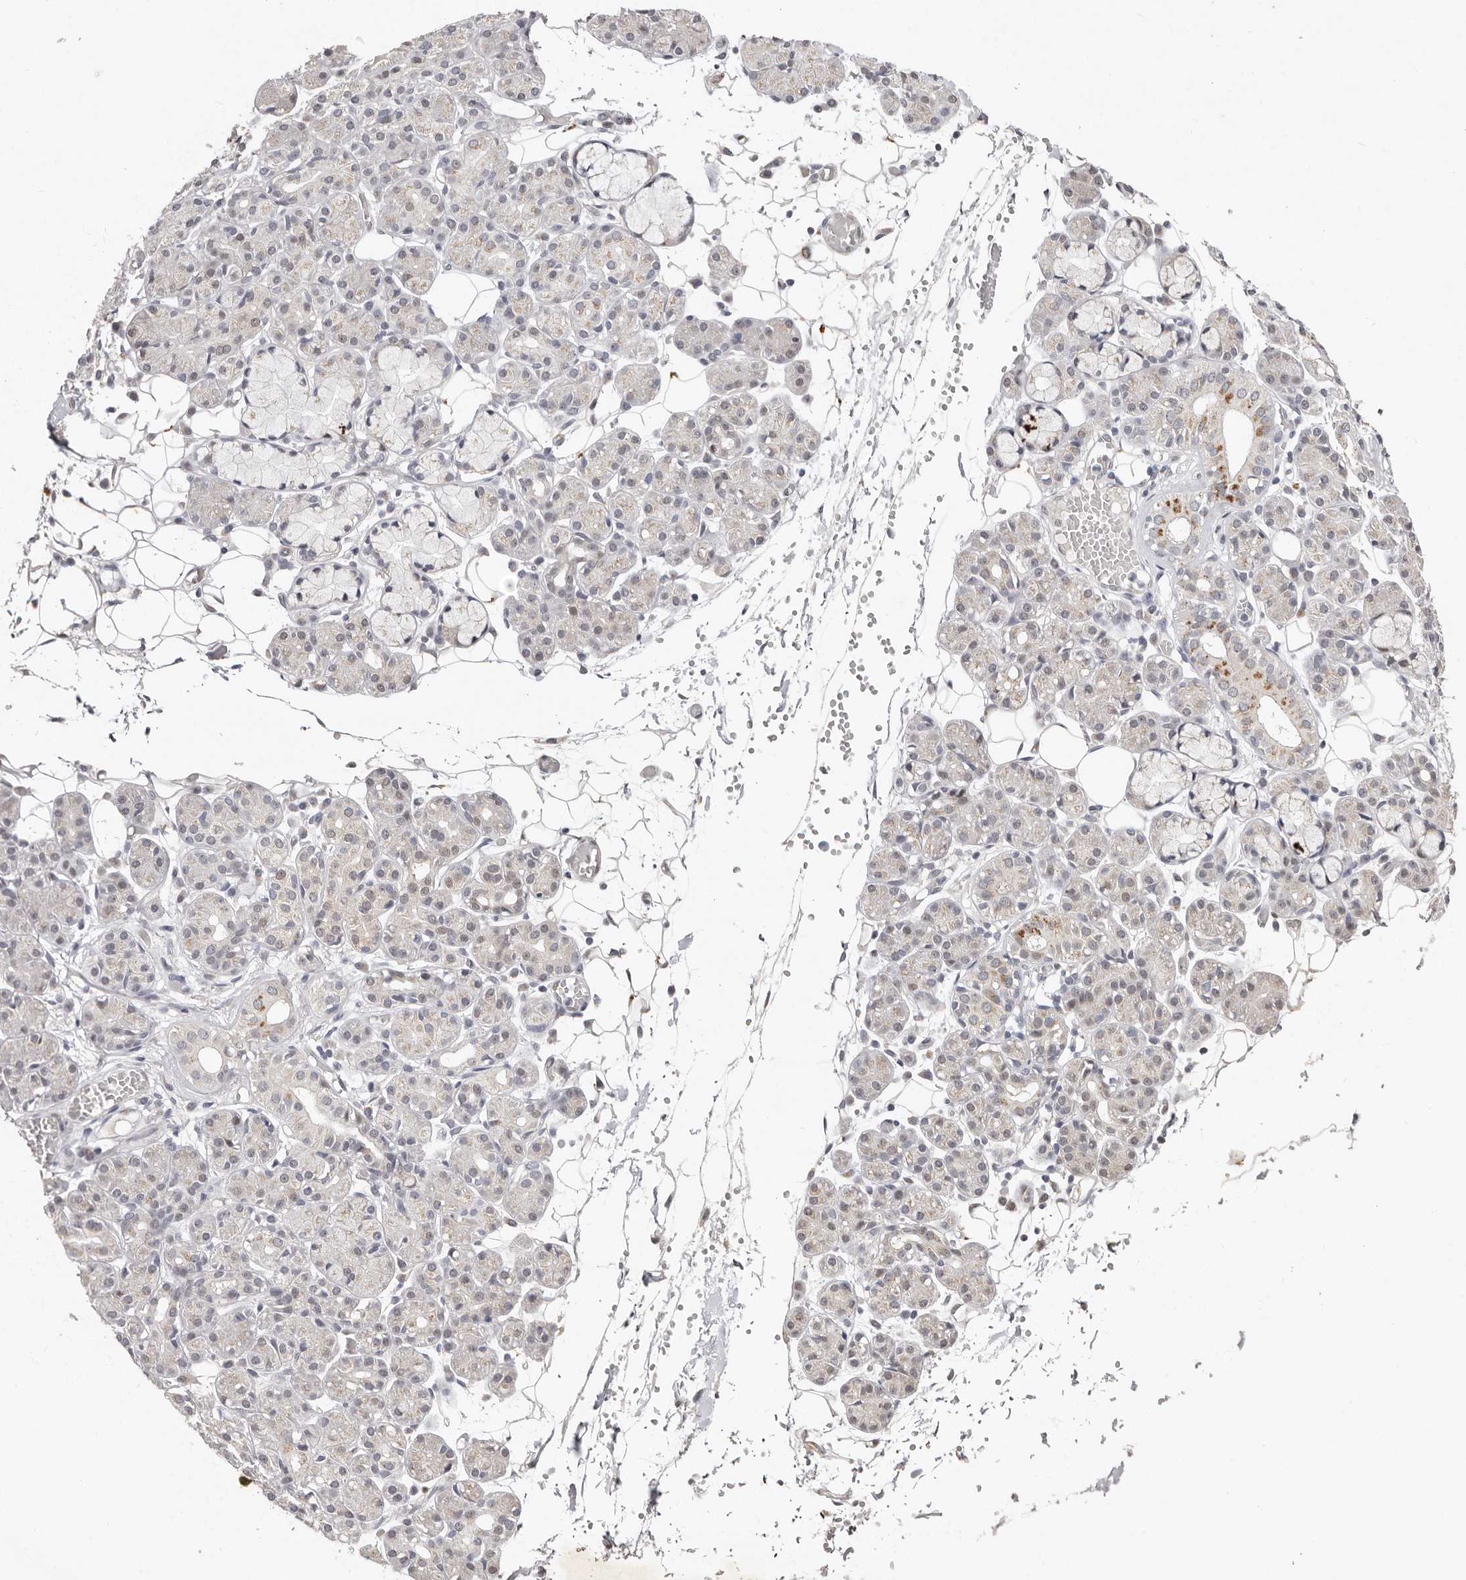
{"staining": {"intensity": "moderate", "quantity": "<25%", "location": "cytoplasmic/membranous"}, "tissue": "salivary gland", "cell_type": "Glandular cells", "image_type": "normal", "snomed": [{"axis": "morphology", "description": "Normal tissue, NOS"}, {"axis": "topography", "description": "Salivary gland"}], "caption": "Benign salivary gland displays moderate cytoplasmic/membranous positivity in approximately <25% of glandular cells, visualized by immunohistochemistry.", "gene": "KLF7", "patient": {"sex": "male", "age": 63}}